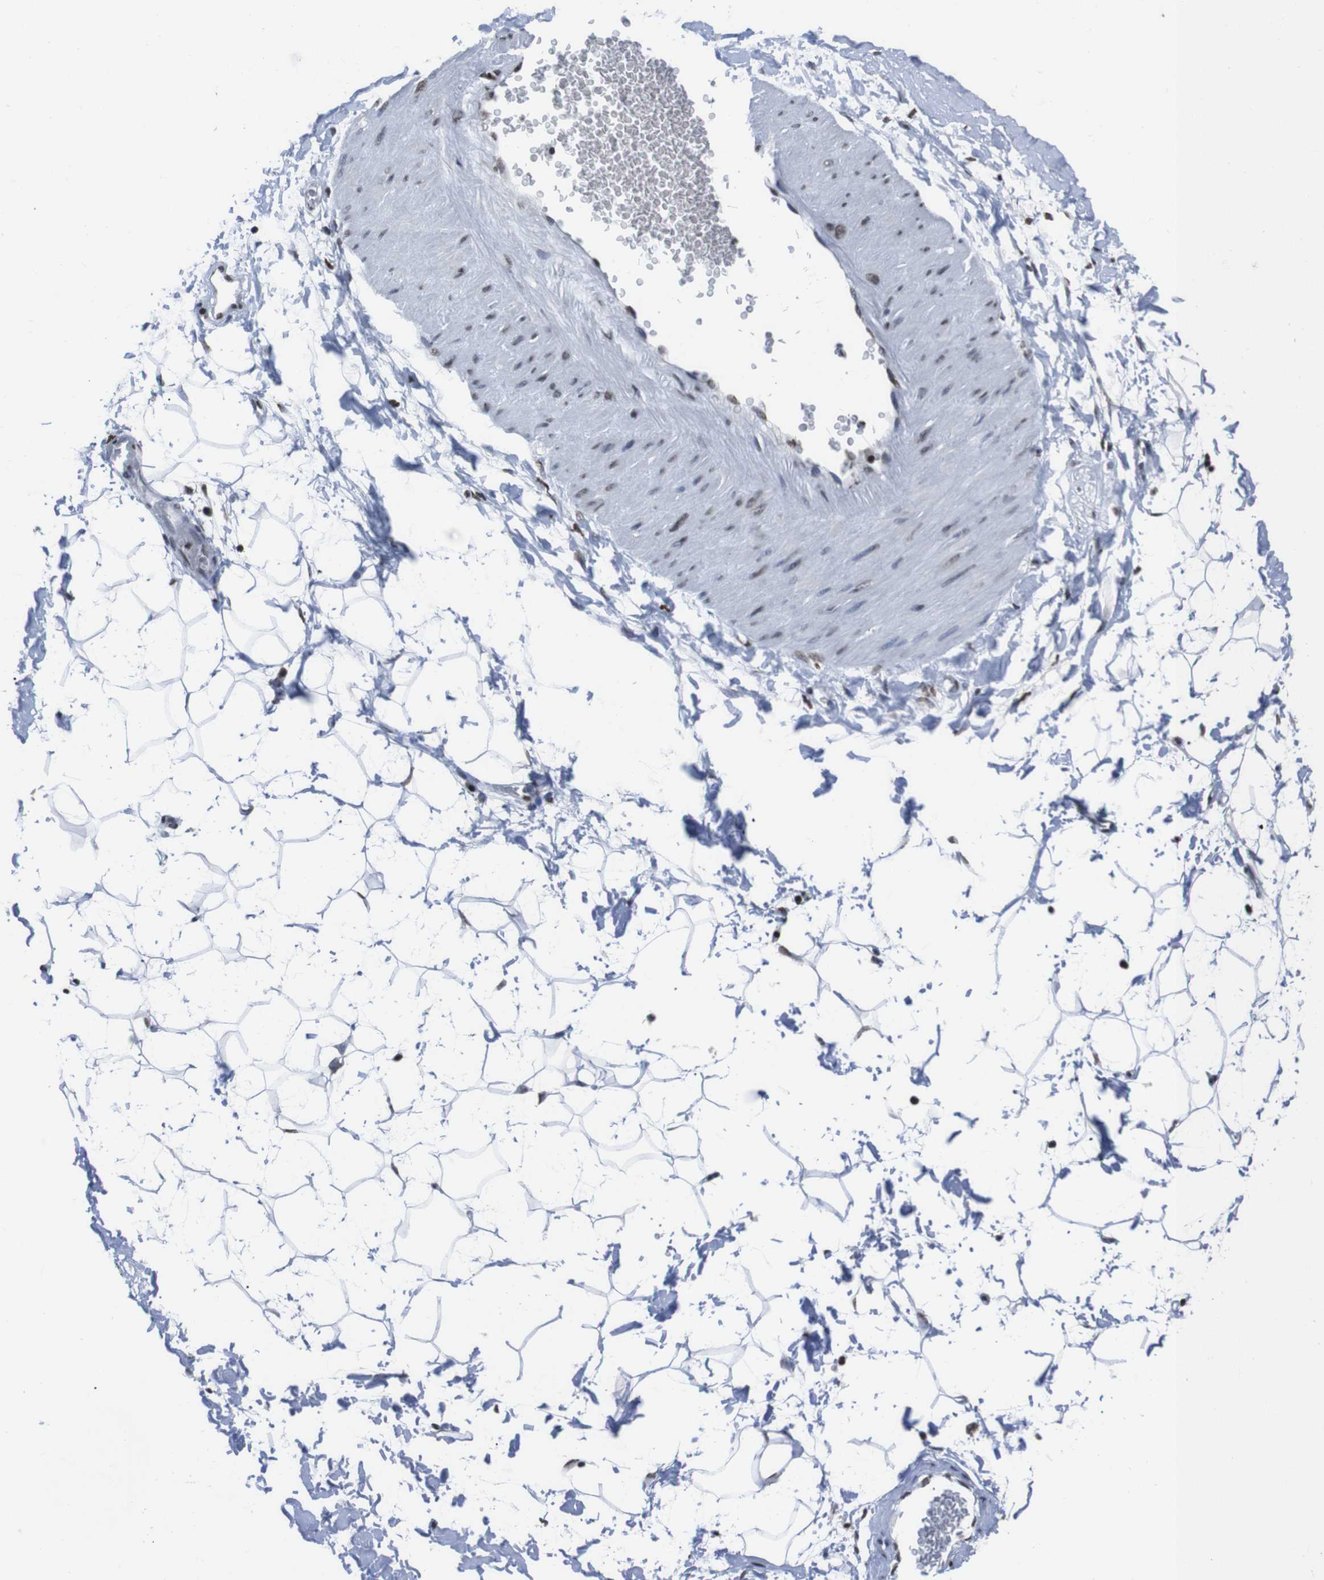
{"staining": {"intensity": "moderate", "quantity": ">75%", "location": "nuclear"}, "tissue": "adipose tissue", "cell_type": "Adipocytes", "image_type": "normal", "snomed": [{"axis": "morphology", "description": "Normal tissue, NOS"}, {"axis": "topography", "description": "Soft tissue"}], "caption": "Protein analysis of benign adipose tissue exhibits moderate nuclear staining in about >75% of adipocytes. (DAB = brown stain, brightfield microscopy at high magnification).", "gene": "PIP4P2", "patient": {"sex": "male", "age": 72}}